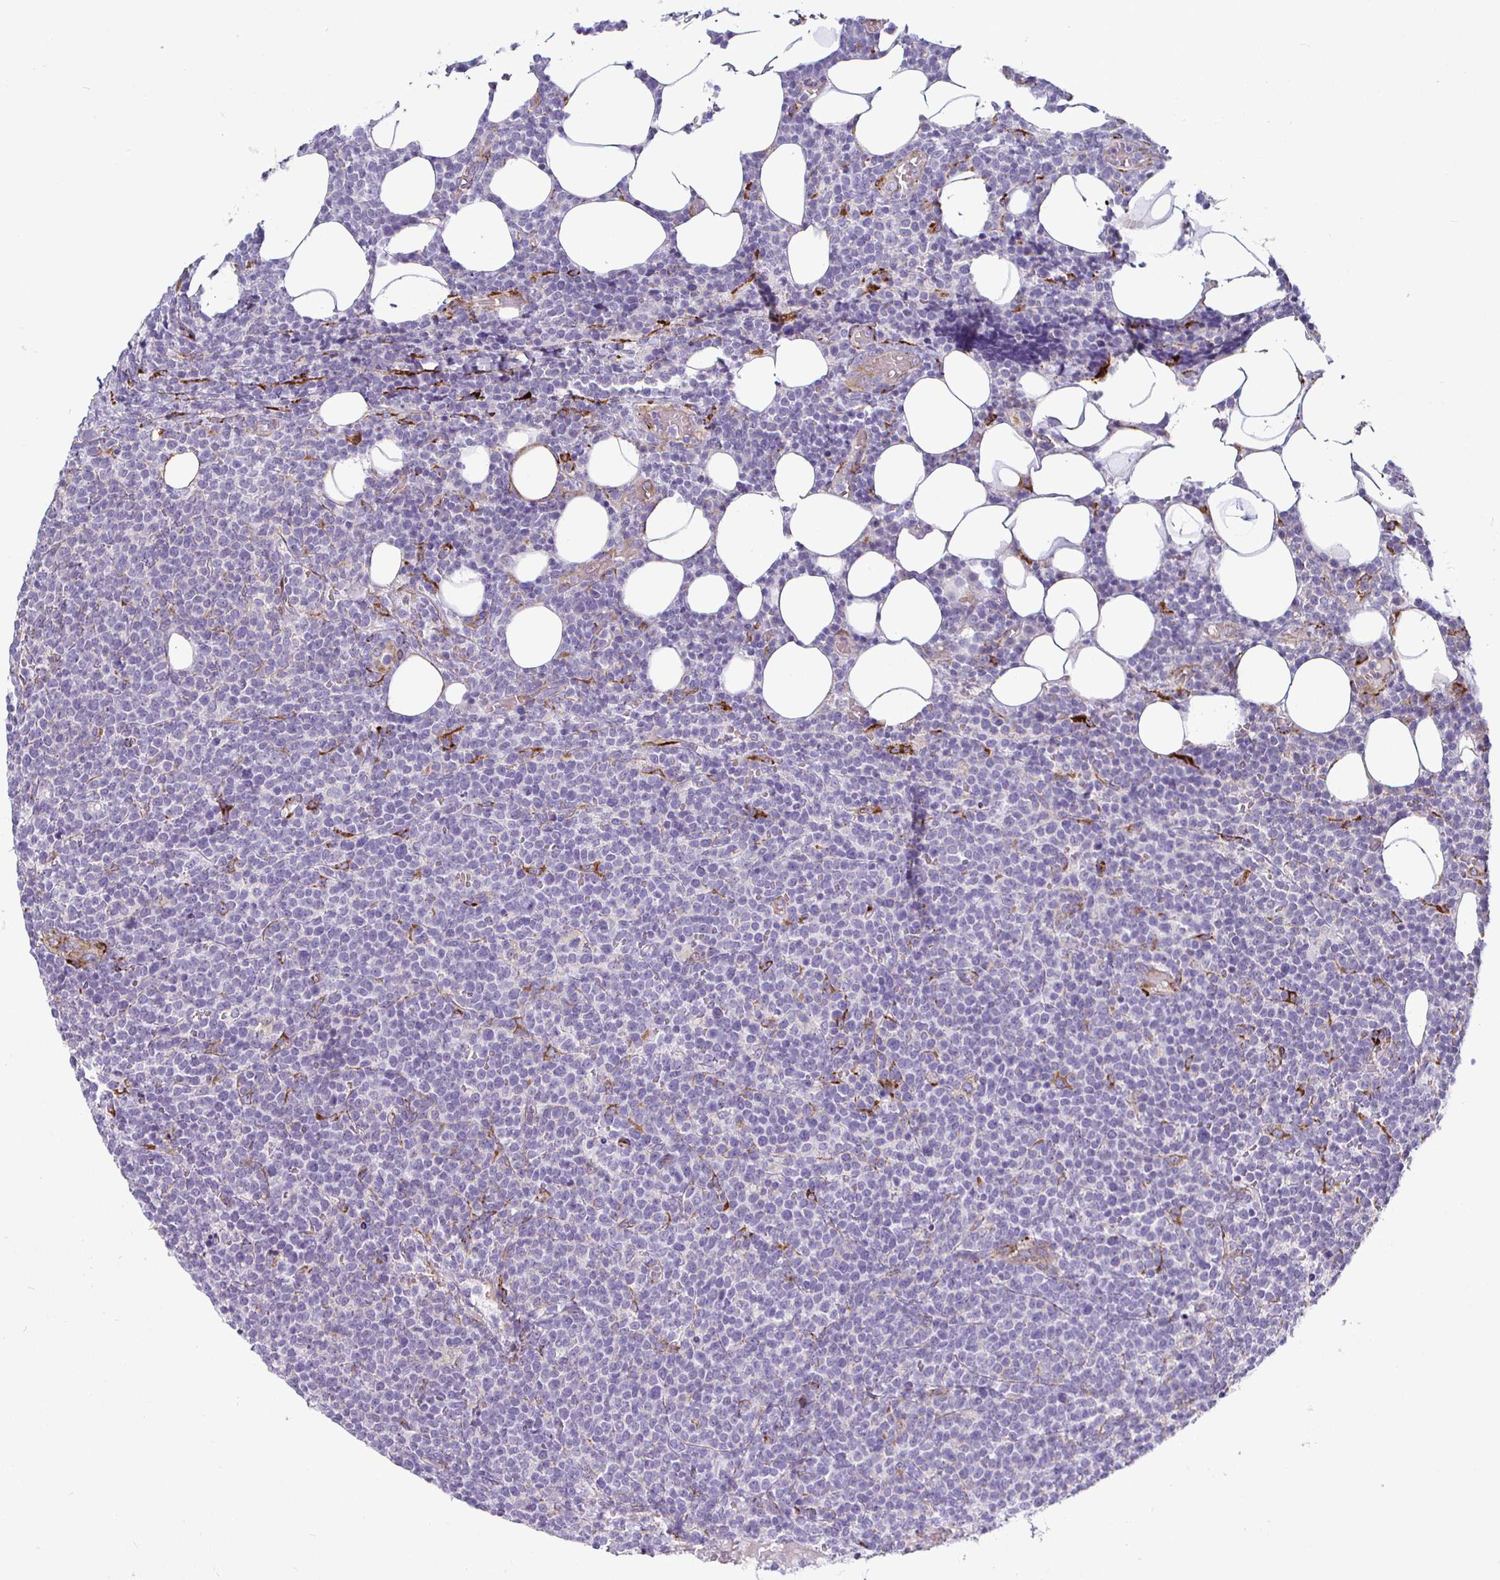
{"staining": {"intensity": "negative", "quantity": "none", "location": "none"}, "tissue": "lymphoma", "cell_type": "Tumor cells", "image_type": "cancer", "snomed": [{"axis": "morphology", "description": "Malignant lymphoma, non-Hodgkin's type, High grade"}, {"axis": "topography", "description": "Lymph node"}], "caption": "IHC histopathology image of neoplastic tissue: human lymphoma stained with DAB (3,3'-diaminobenzidine) reveals no significant protein expression in tumor cells.", "gene": "P4HA2", "patient": {"sex": "male", "age": 61}}